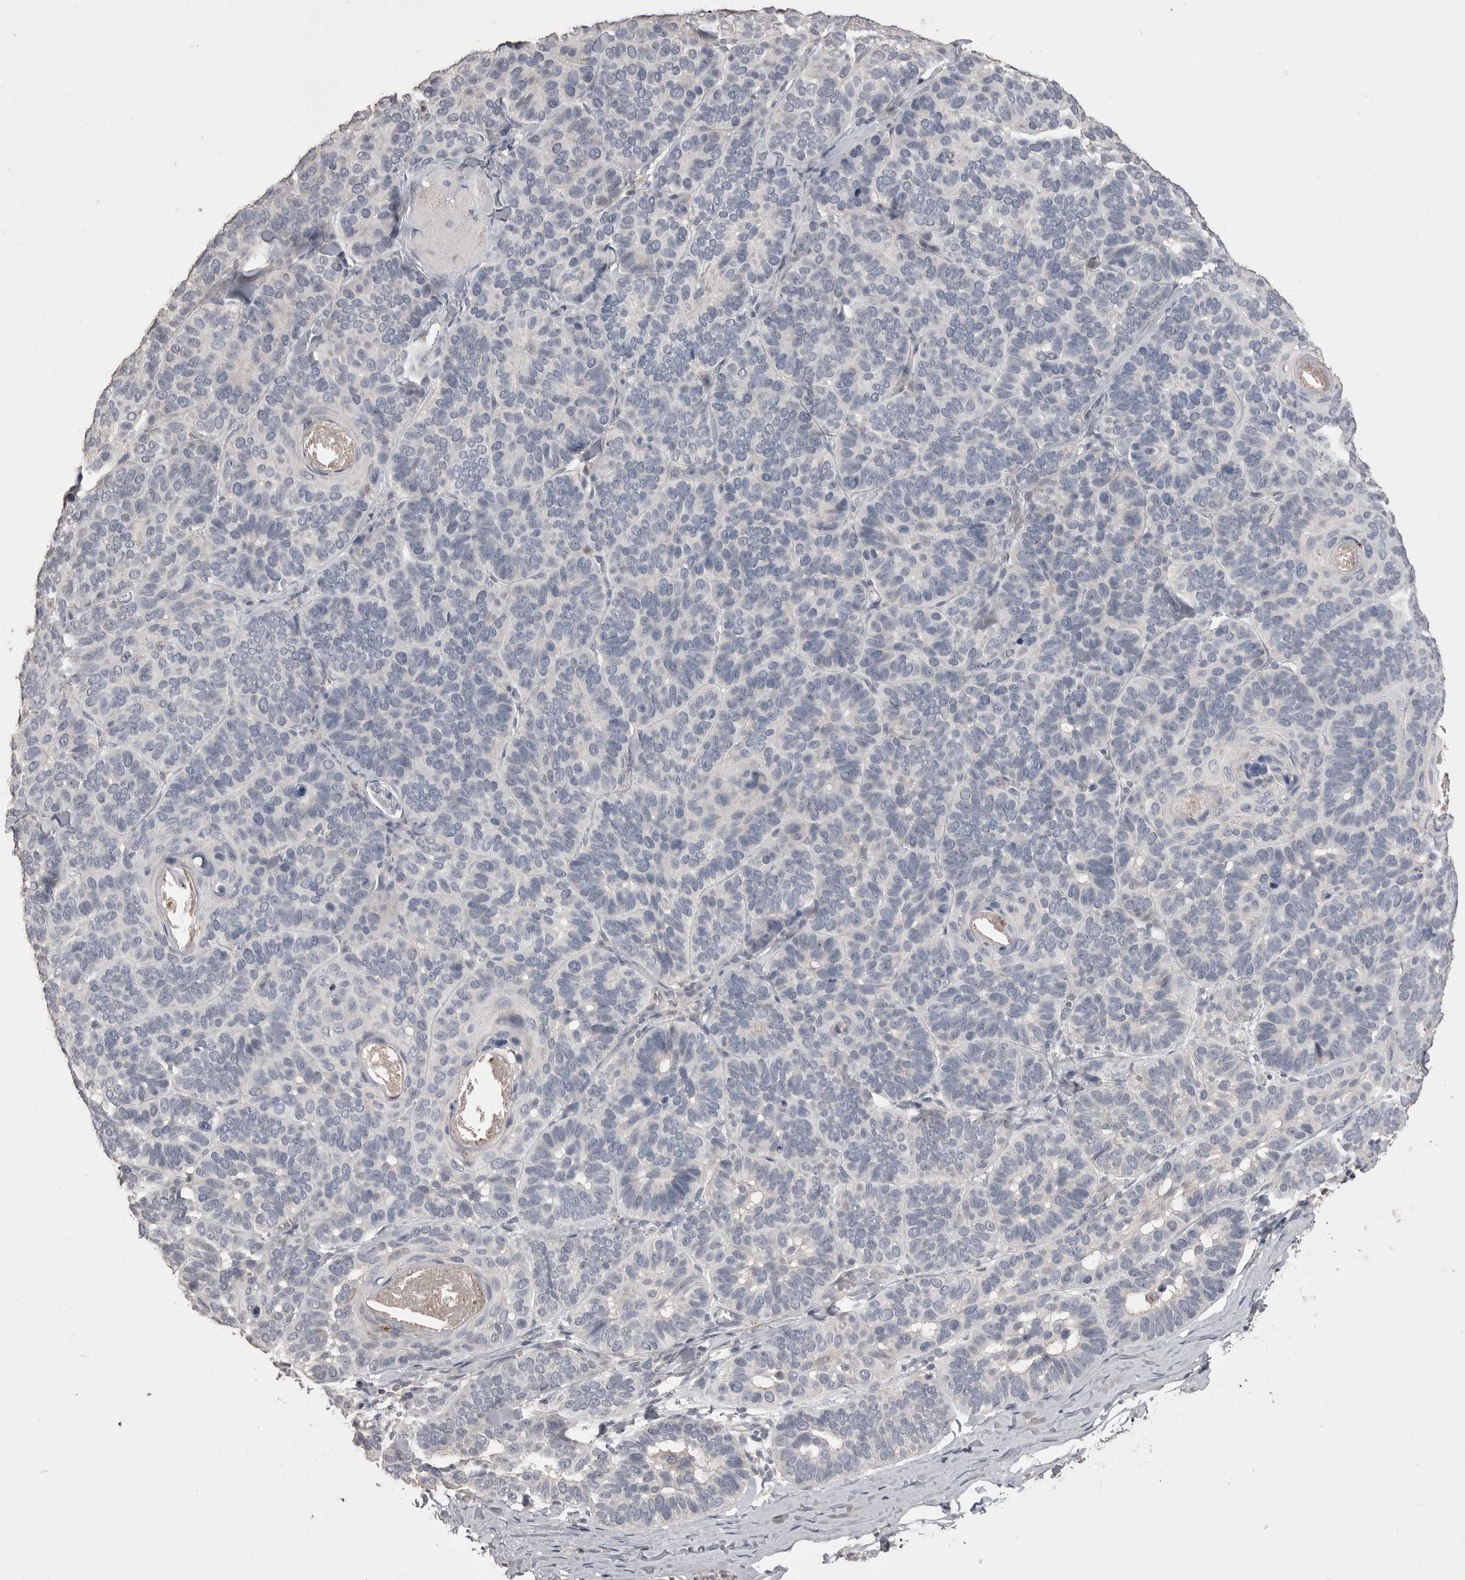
{"staining": {"intensity": "negative", "quantity": "none", "location": "none"}, "tissue": "skin cancer", "cell_type": "Tumor cells", "image_type": "cancer", "snomed": [{"axis": "morphology", "description": "Basal cell carcinoma"}, {"axis": "topography", "description": "Skin"}], "caption": "There is no significant expression in tumor cells of basal cell carcinoma (skin).", "gene": "MMP7", "patient": {"sex": "male", "age": 62}}